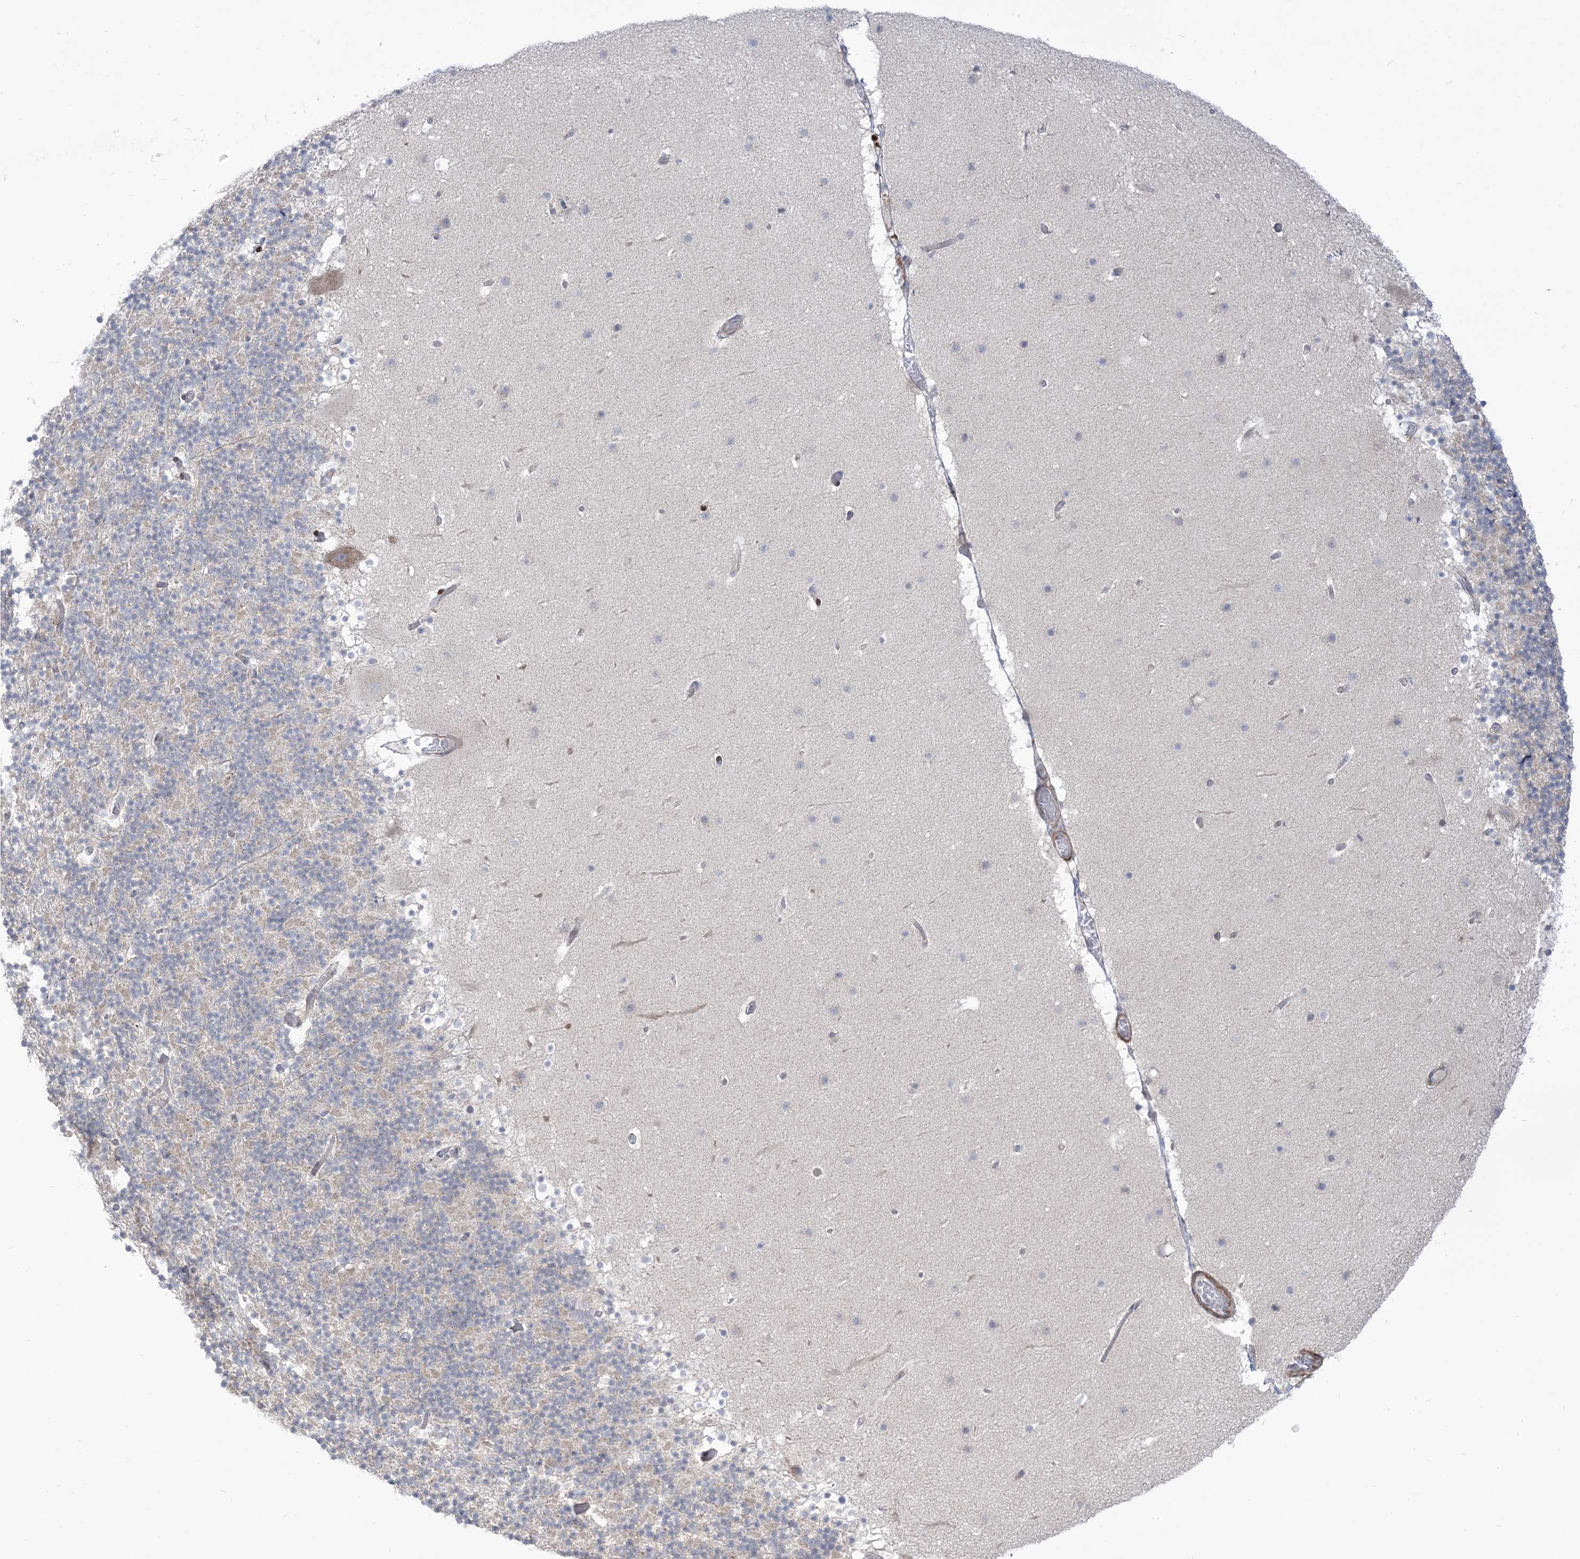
{"staining": {"intensity": "negative", "quantity": "none", "location": "none"}, "tissue": "cerebellum", "cell_type": "Cells in granular layer", "image_type": "normal", "snomed": [{"axis": "morphology", "description": "Normal tissue, NOS"}, {"axis": "topography", "description": "Cerebellum"}], "caption": "Human cerebellum stained for a protein using immunohistochemistry demonstrates no staining in cells in granular layer.", "gene": "AFTPH", "patient": {"sex": "male", "age": 57}}